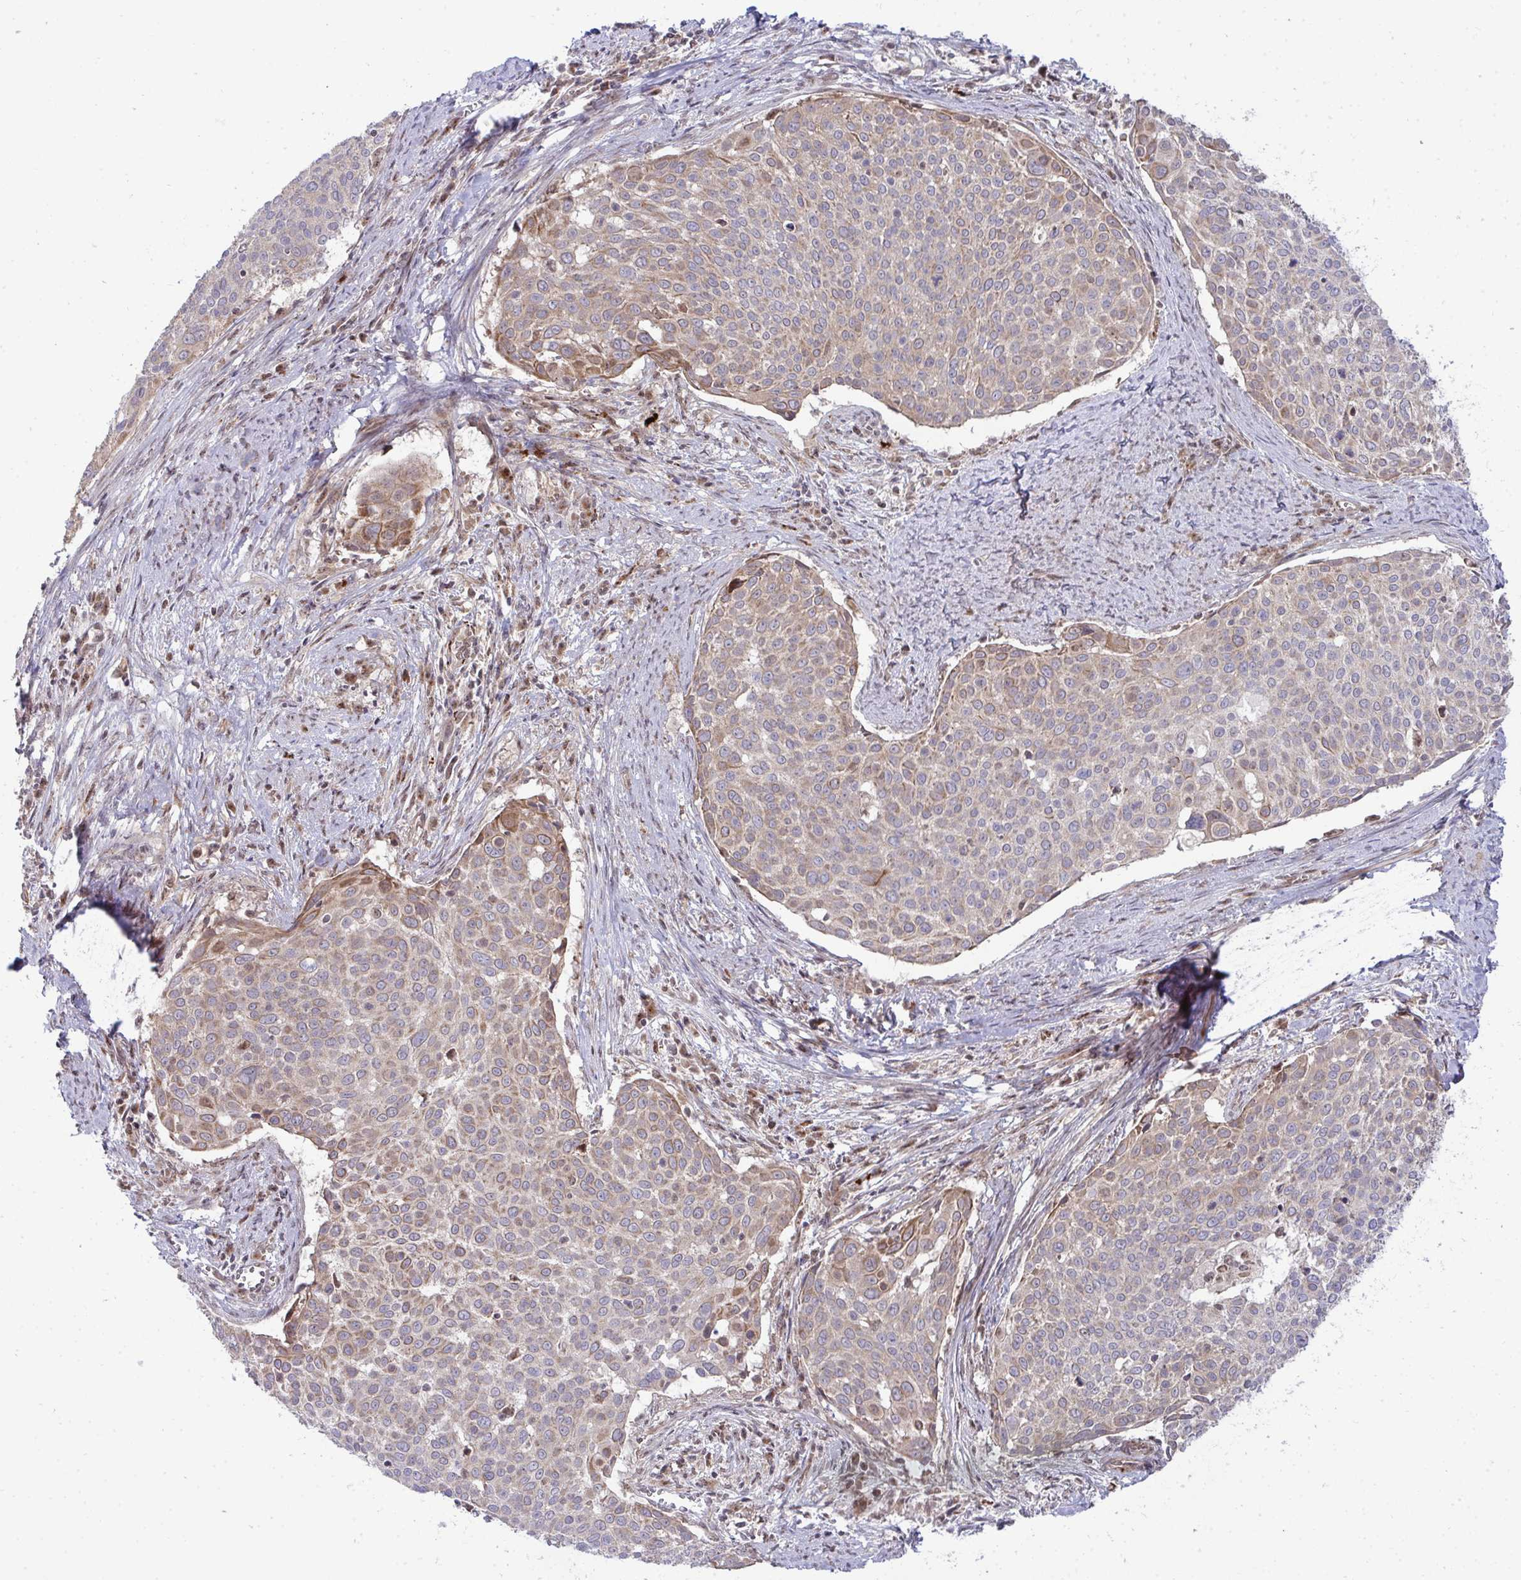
{"staining": {"intensity": "moderate", "quantity": "25%-75%", "location": "cytoplasmic/membranous"}, "tissue": "cervical cancer", "cell_type": "Tumor cells", "image_type": "cancer", "snomed": [{"axis": "morphology", "description": "Squamous cell carcinoma, NOS"}, {"axis": "topography", "description": "Cervix"}], "caption": "Immunohistochemical staining of cervical cancer (squamous cell carcinoma) reveals moderate cytoplasmic/membranous protein expression in approximately 25%-75% of tumor cells.", "gene": "TRIM44", "patient": {"sex": "female", "age": 39}}